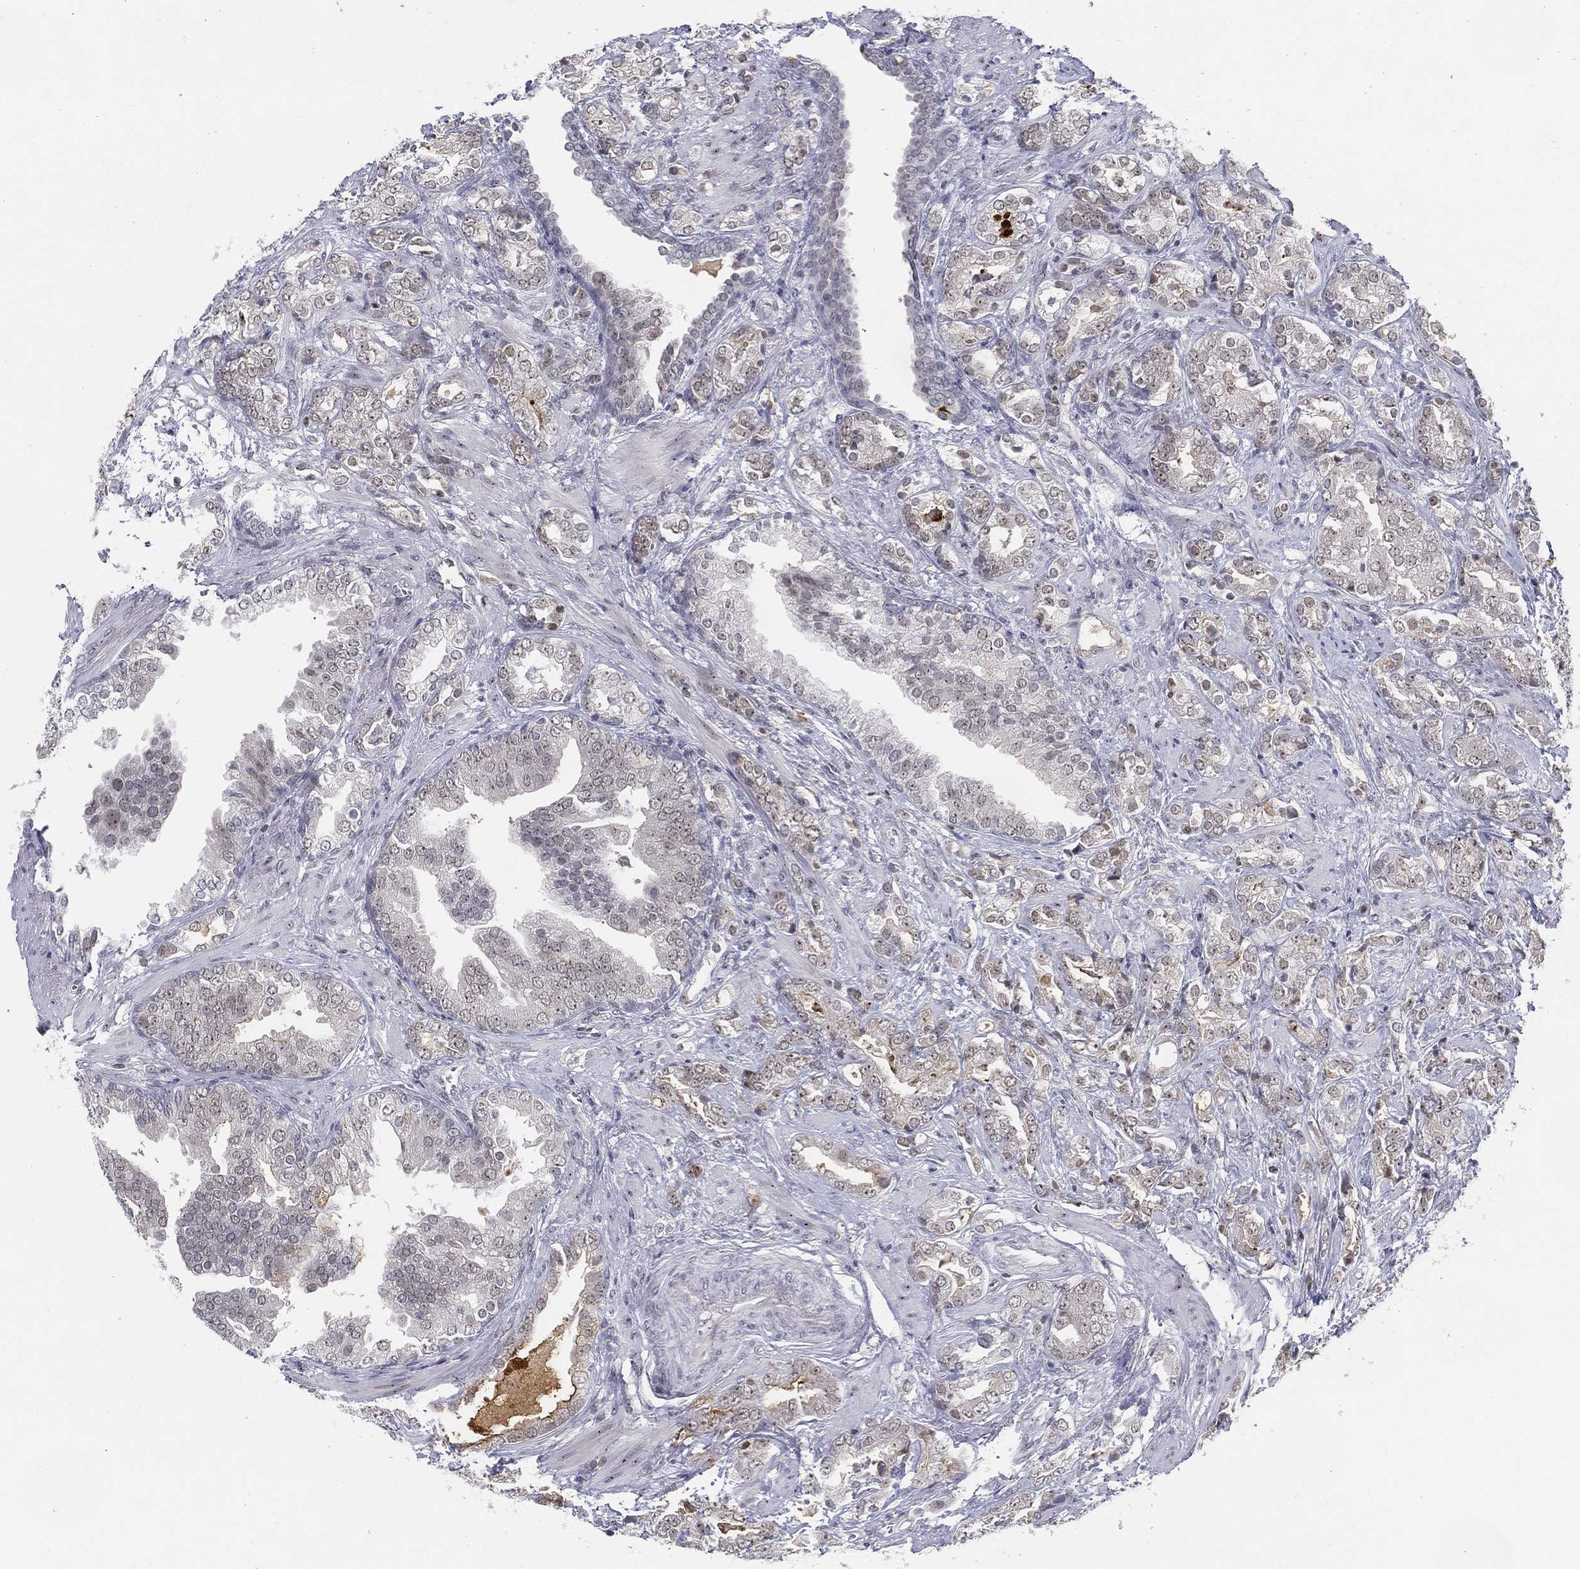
{"staining": {"intensity": "negative", "quantity": "none", "location": "none"}, "tissue": "prostate cancer", "cell_type": "Tumor cells", "image_type": "cancer", "snomed": [{"axis": "morphology", "description": "Adenocarcinoma, NOS"}, {"axis": "topography", "description": "Prostate"}], "caption": "The micrograph shows no significant staining in tumor cells of prostate cancer.", "gene": "MS4A8", "patient": {"sex": "male", "age": 57}}